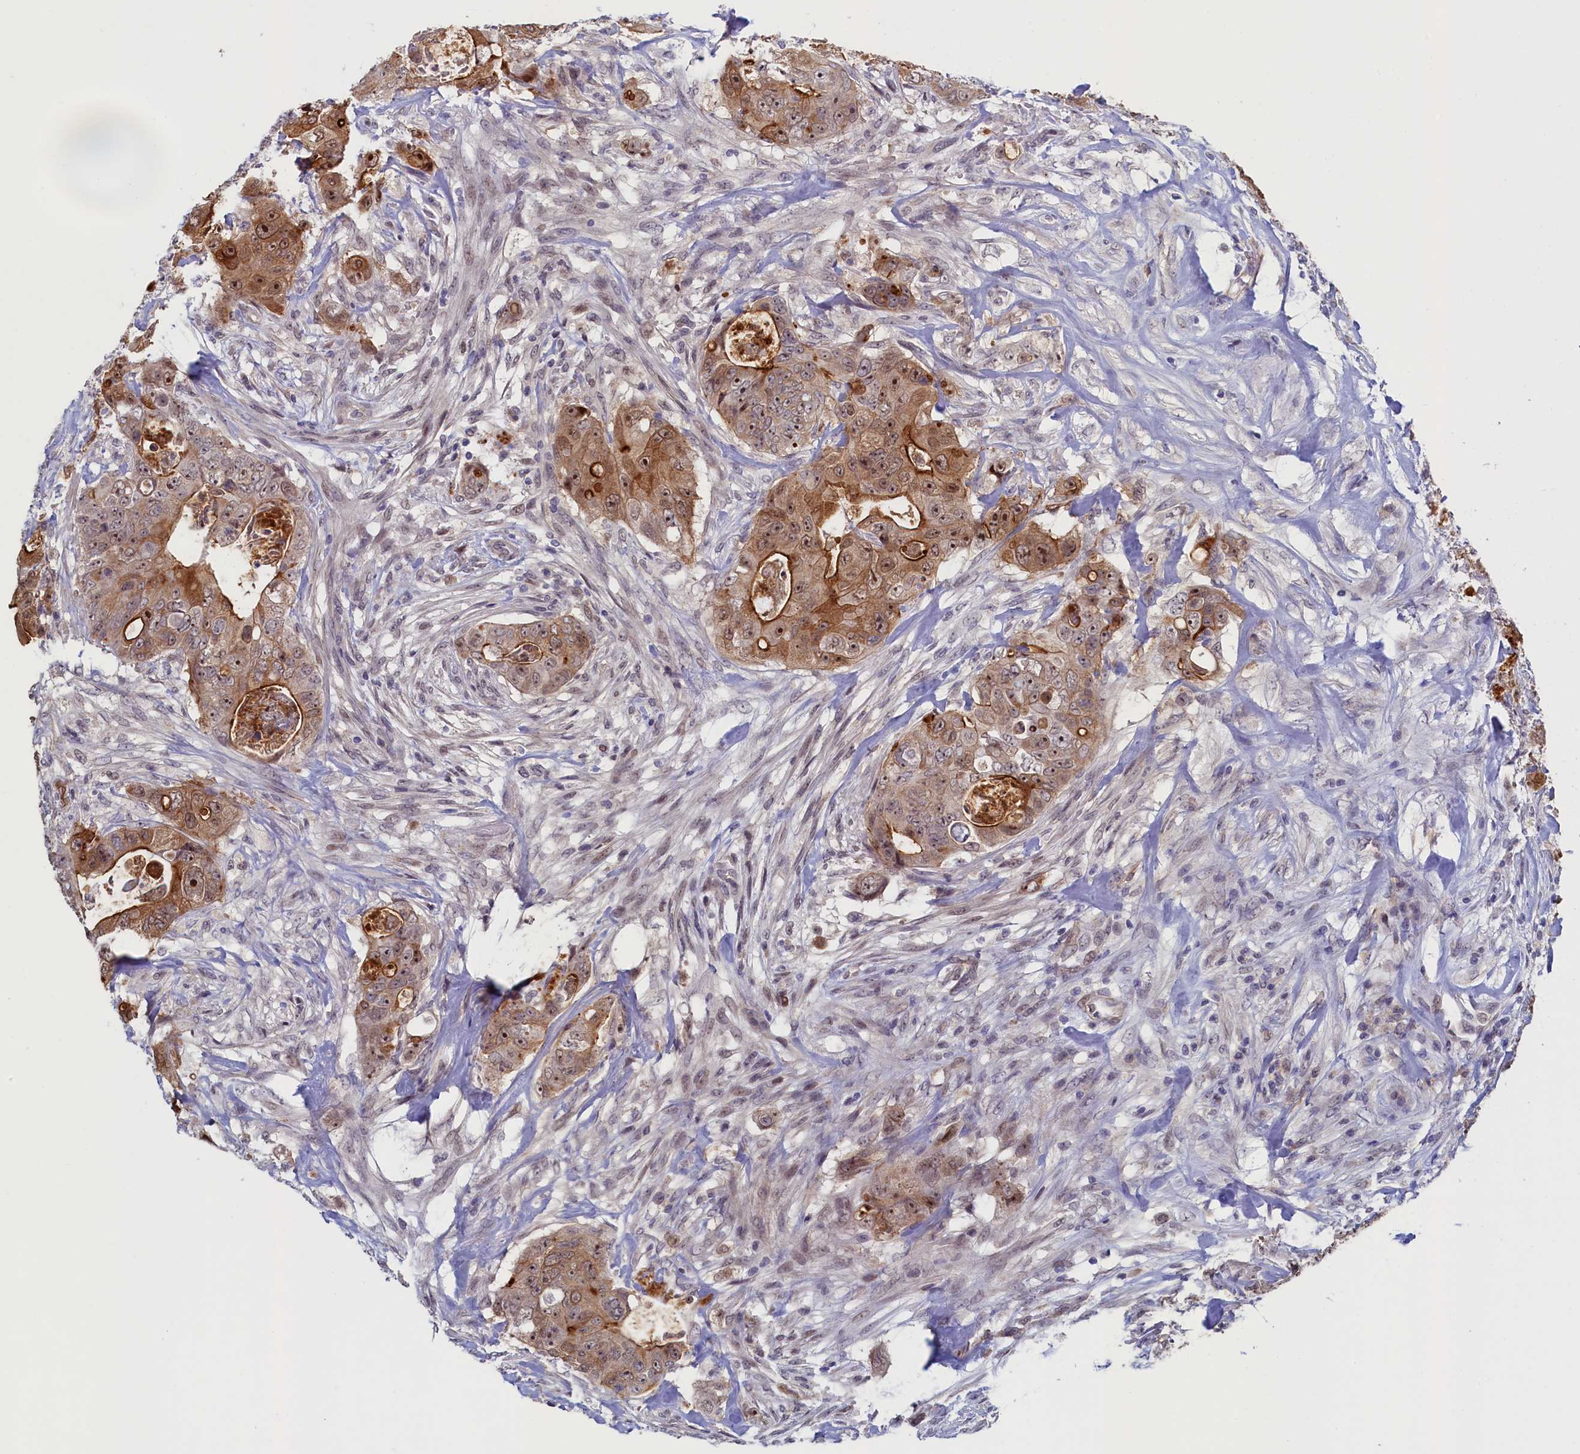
{"staining": {"intensity": "strong", "quantity": ">75%", "location": "cytoplasmic/membranous,nuclear"}, "tissue": "colorectal cancer", "cell_type": "Tumor cells", "image_type": "cancer", "snomed": [{"axis": "morphology", "description": "Adenocarcinoma, NOS"}, {"axis": "topography", "description": "Colon"}], "caption": "High-power microscopy captured an immunohistochemistry (IHC) image of colorectal cancer, revealing strong cytoplasmic/membranous and nuclear positivity in about >75% of tumor cells.", "gene": "PACSIN3", "patient": {"sex": "female", "age": 46}}